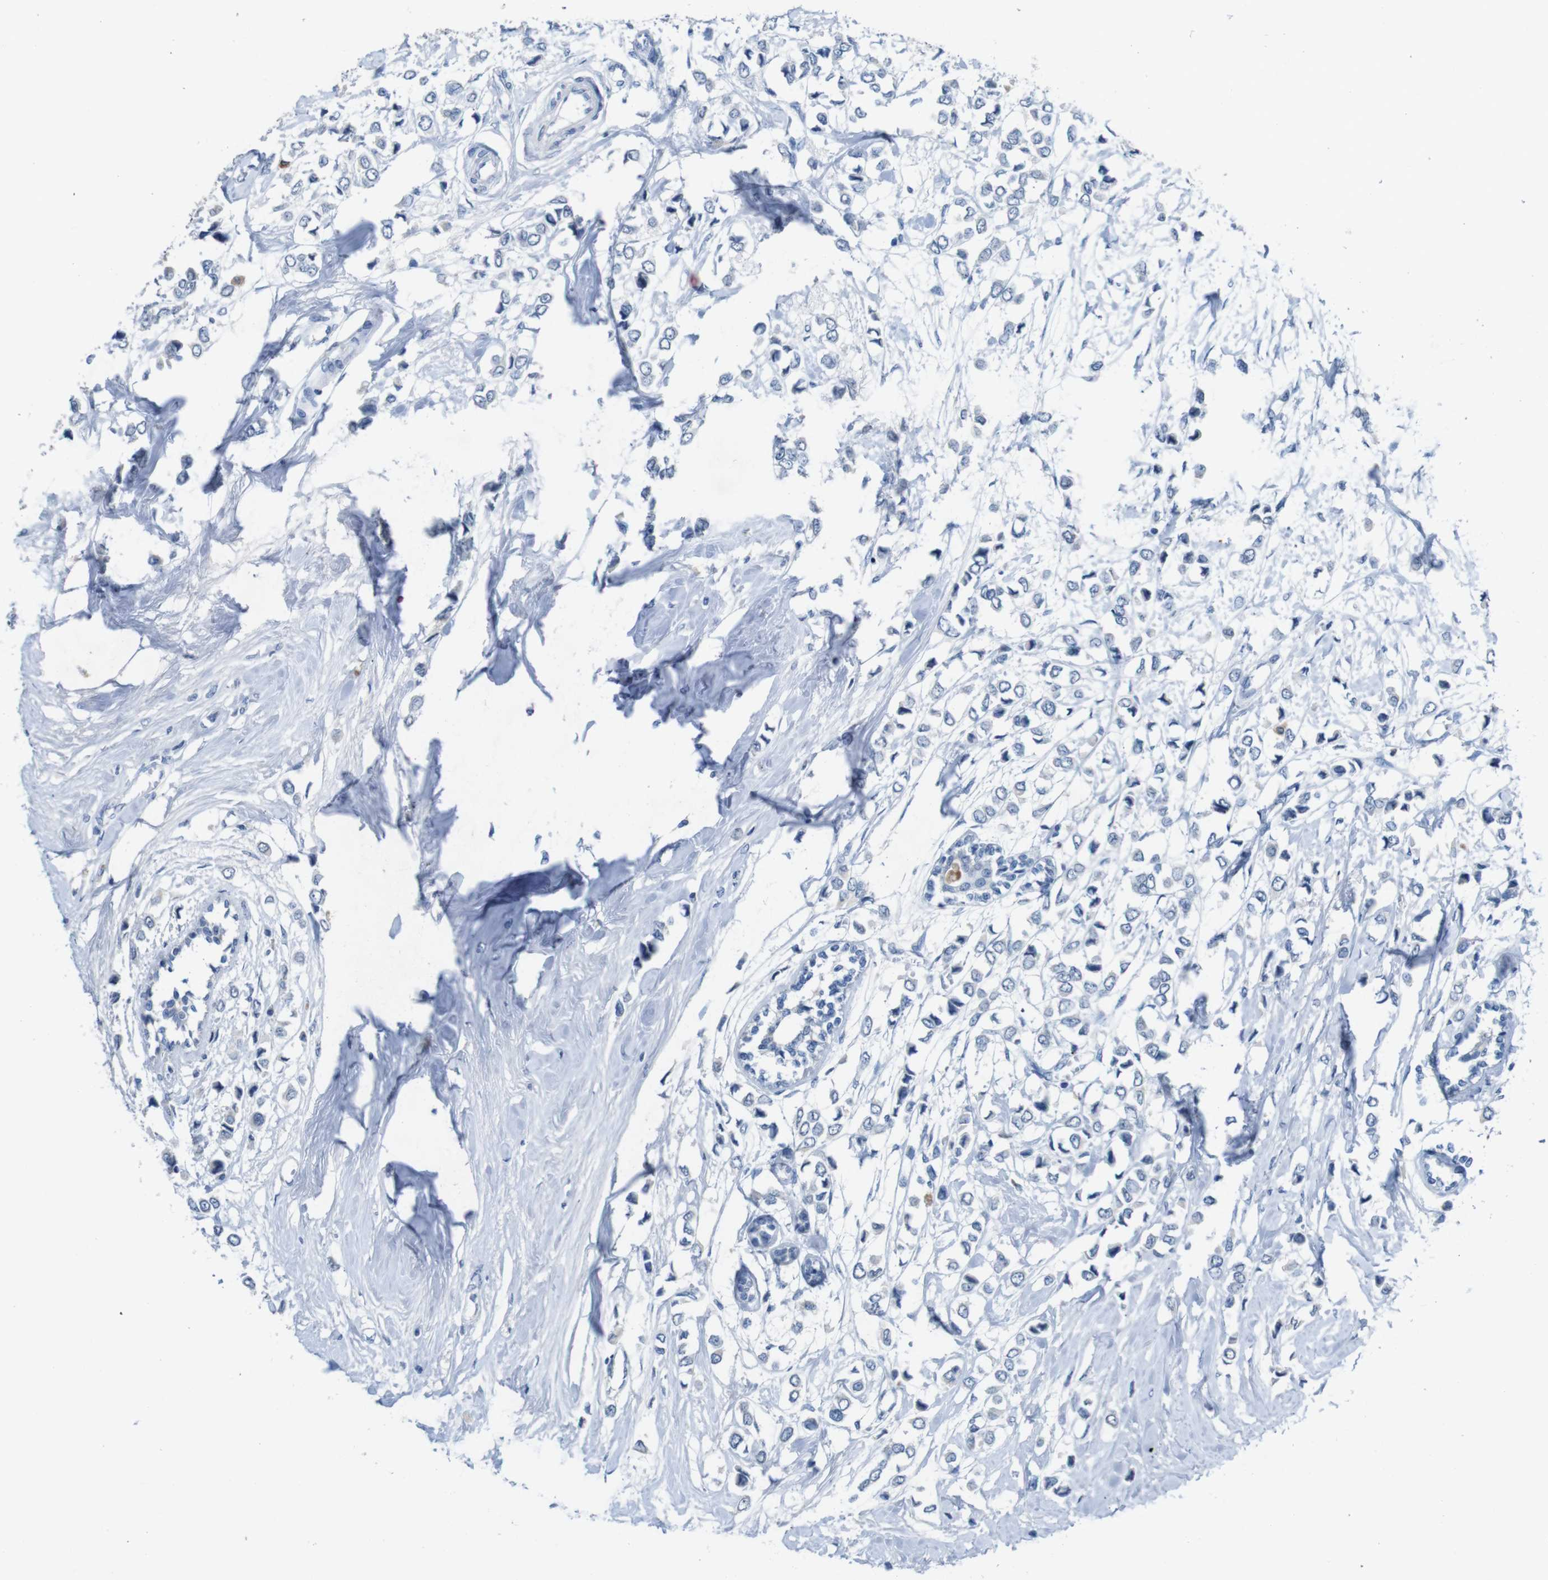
{"staining": {"intensity": "negative", "quantity": "none", "location": "none"}, "tissue": "breast cancer", "cell_type": "Tumor cells", "image_type": "cancer", "snomed": [{"axis": "morphology", "description": "Lobular carcinoma"}, {"axis": "topography", "description": "Breast"}], "caption": "Immunohistochemical staining of breast cancer demonstrates no significant positivity in tumor cells. (Brightfield microscopy of DAB (3,3'-diaminobenzidine) immunohistochemistry (IHC) at high magnification).", "gene": "SLC2A8", "patient": {"sex": "female", "age": 51}}